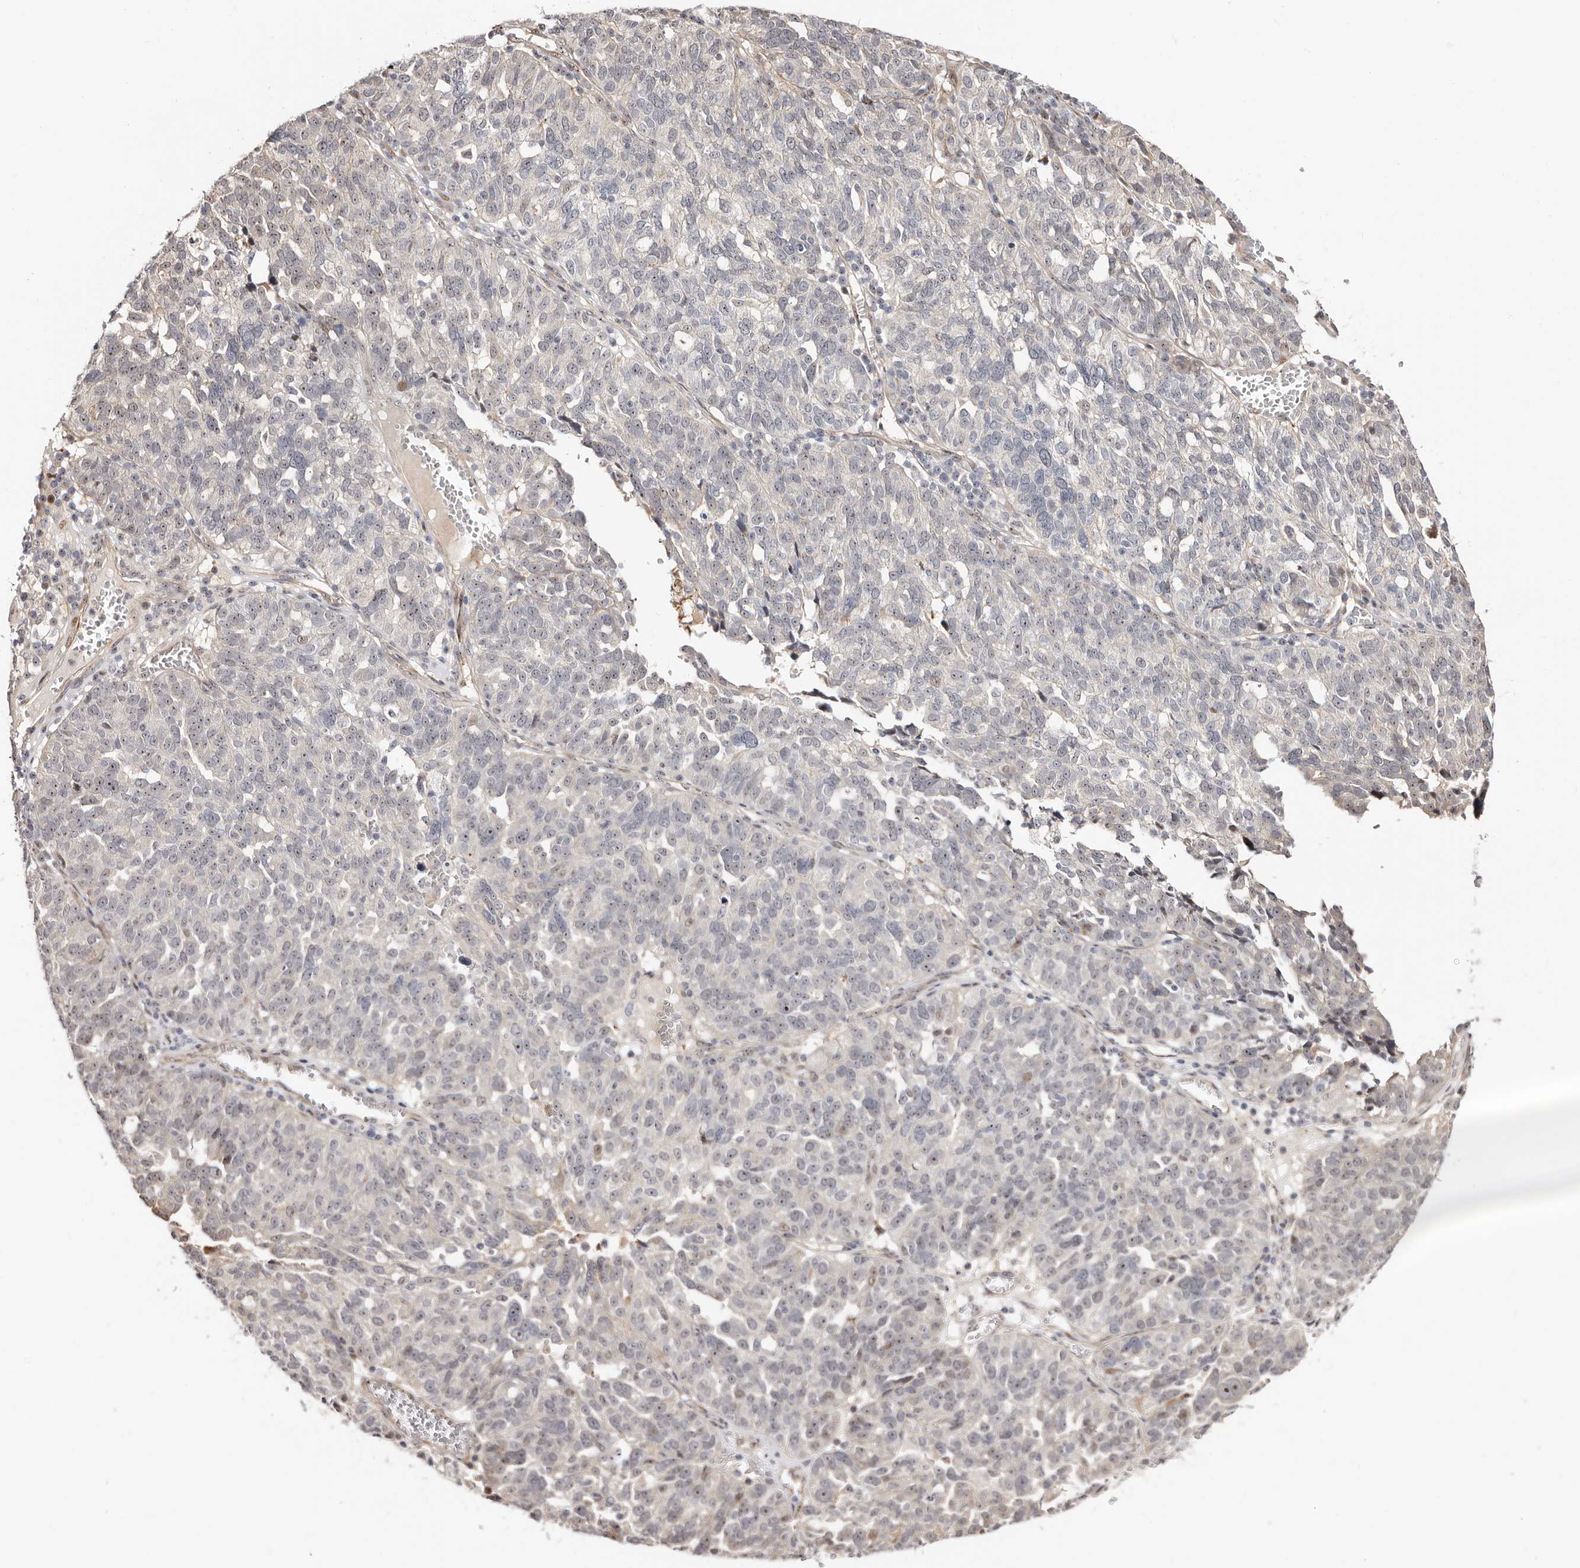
{"staining": {"intensity": "negative", "quantity": "none", "location": "none"}, "tissue": "ovarian cancer", "cell_type": "Tumor cells", "image_type": "cancer", "snomed": [{"axis": "morphology", "description": "Cystadenocarcinoma, serous, NOS"}, {"axis": "topography", "description": "Ovary"}], "caption": "IHC of ovarian serous cystadenocarcinoma shows no positivity in tumor cells.", "gene": "ODF2L", "patient": {"sex": "female", "age": 59}}